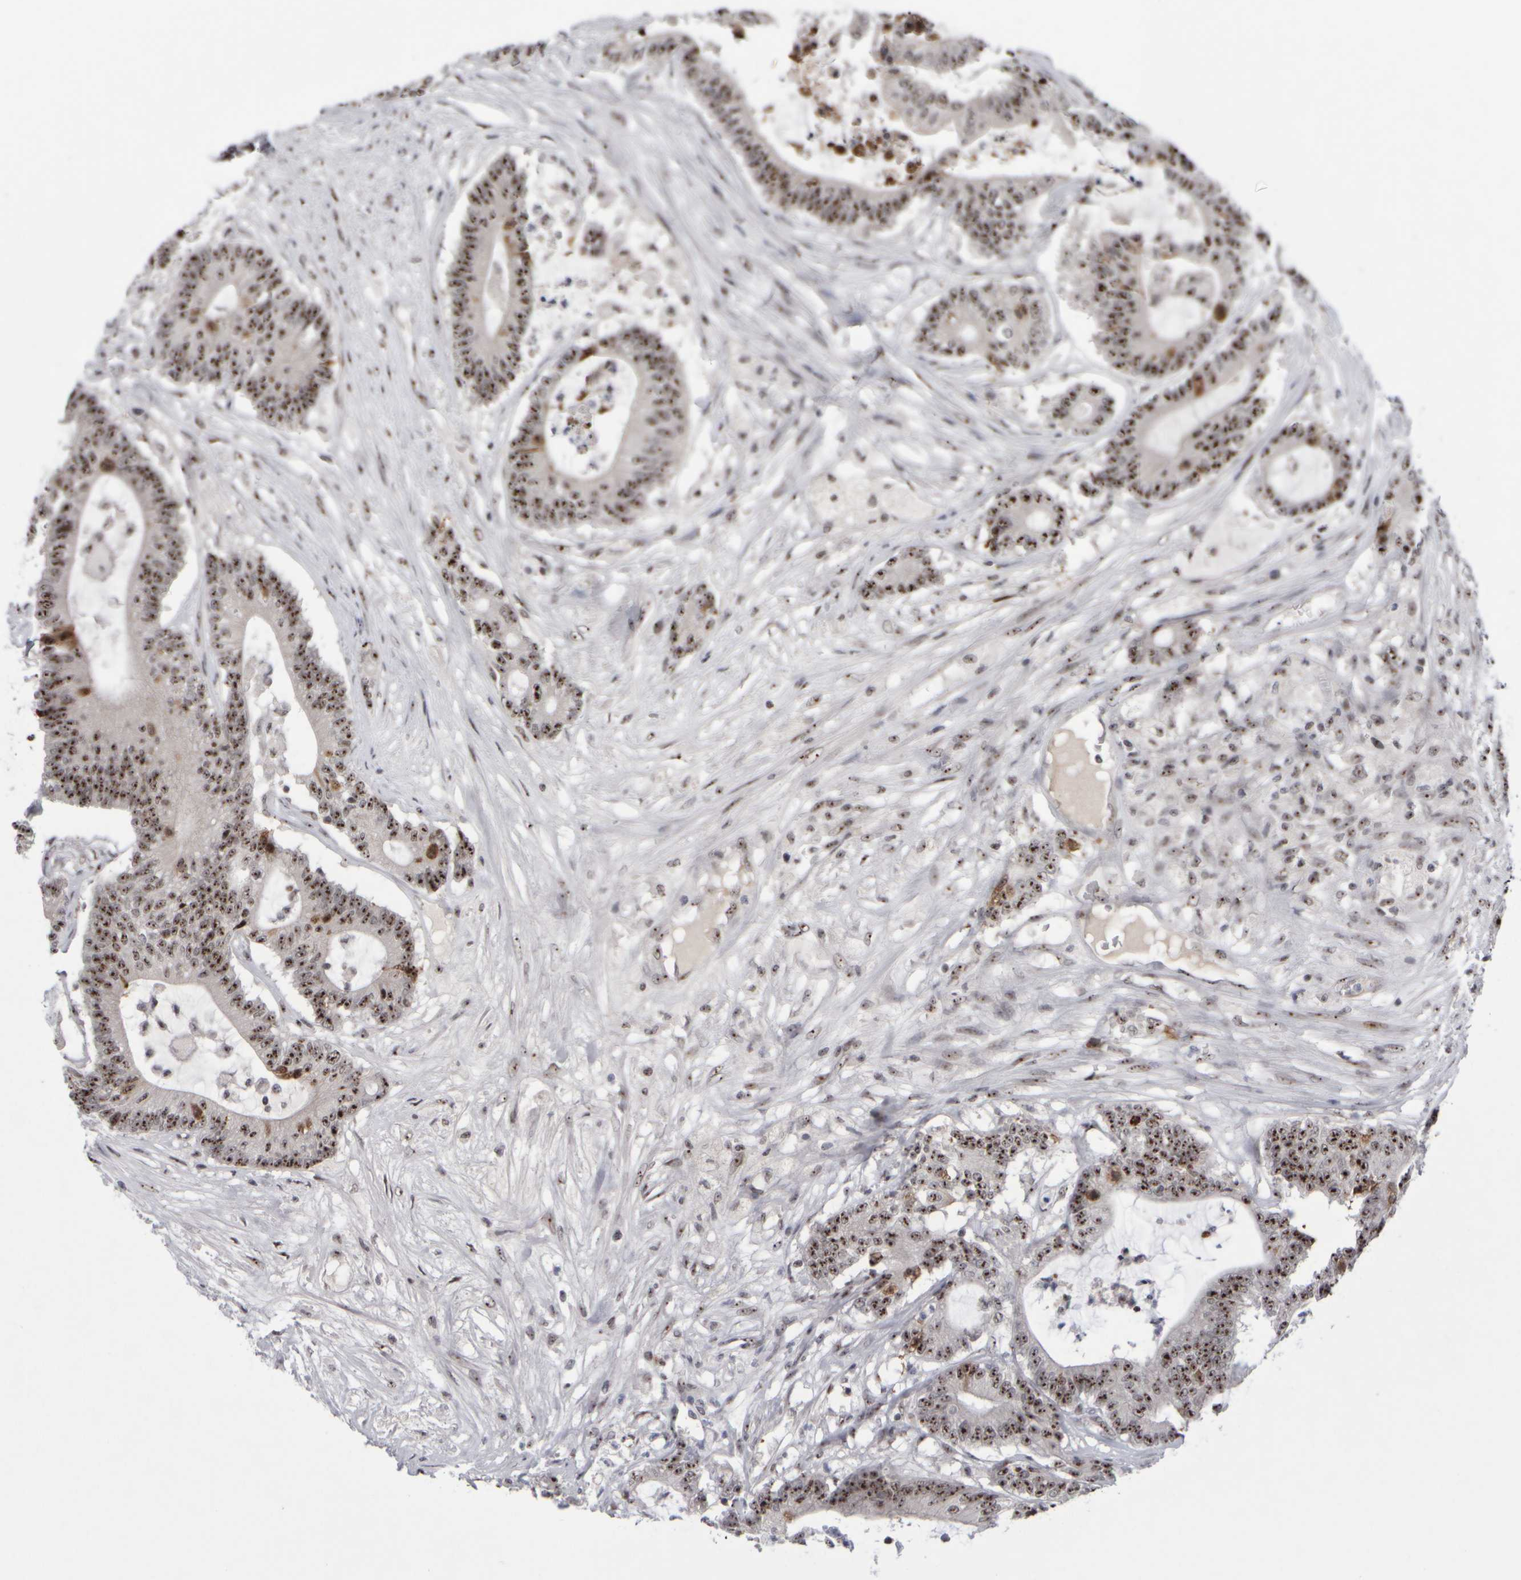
{"staining": {"intensity": "moderate", "quantity": ">75%", "location": "nuclear"}, "tissue": "colorectal cancer", "cell_type": "Tumor cells", "image_type": "cancer", "snomed": [{"axis": "morphology", "description": "Adenocarcinoma, NOS"}, {"axis": "topography", "description": "Colon"}], "caption": "This histopathology image shows colorectal cancer (adenocarcinoma) stained with immunohistochemistry (IHC) to label a protein in brown. The nuclear of tumor cells show moderate positivity for the protein. Nuclei are counter-stained blue.", "gene": "SURF6", "patient": {"sex": "female", "age": 84}}